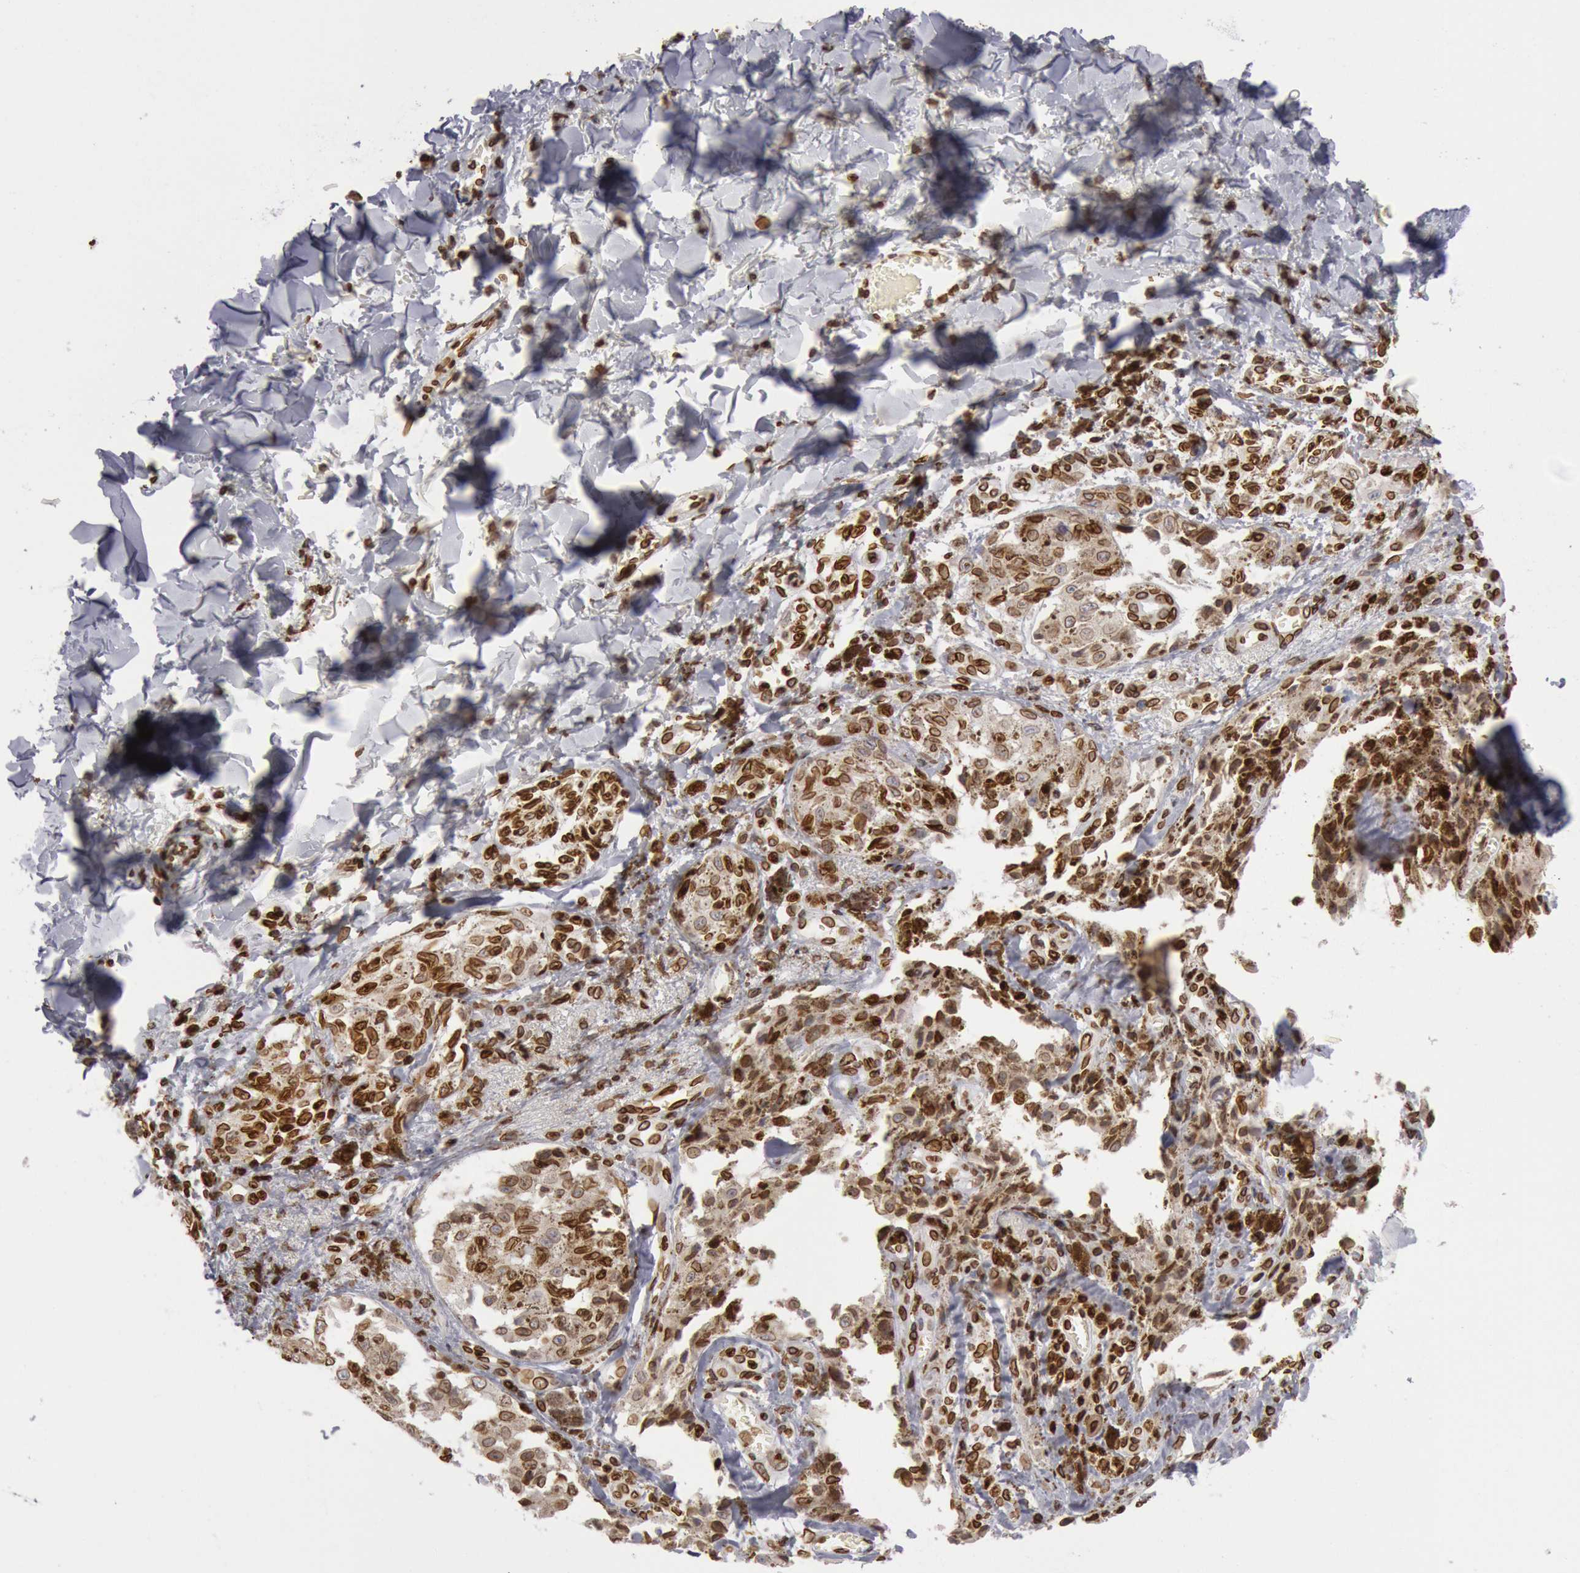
{"staining": {"intensity": "strong", "quantity": ">75%", "location": "cytoplasmic/membranous,nuclear"}, "tissue": "melanoma", "cell_type": "Tumor cells", "image_type": "cancer", "snomed": [{"axis": "morphology", "description": "Malignant melanoma, NOS"}, {"axis": "topography", "description": "Skin"}], "caption": "A high-resolution photomicrograph shows immunohistochemistry staining of malignant melanoma, which exhibits strong cytoplasmic/membranous and nuclear staining in about >75% of tumor cells.", "gene": "SUN2", "patient": {"sex": "female", "age": 82}}